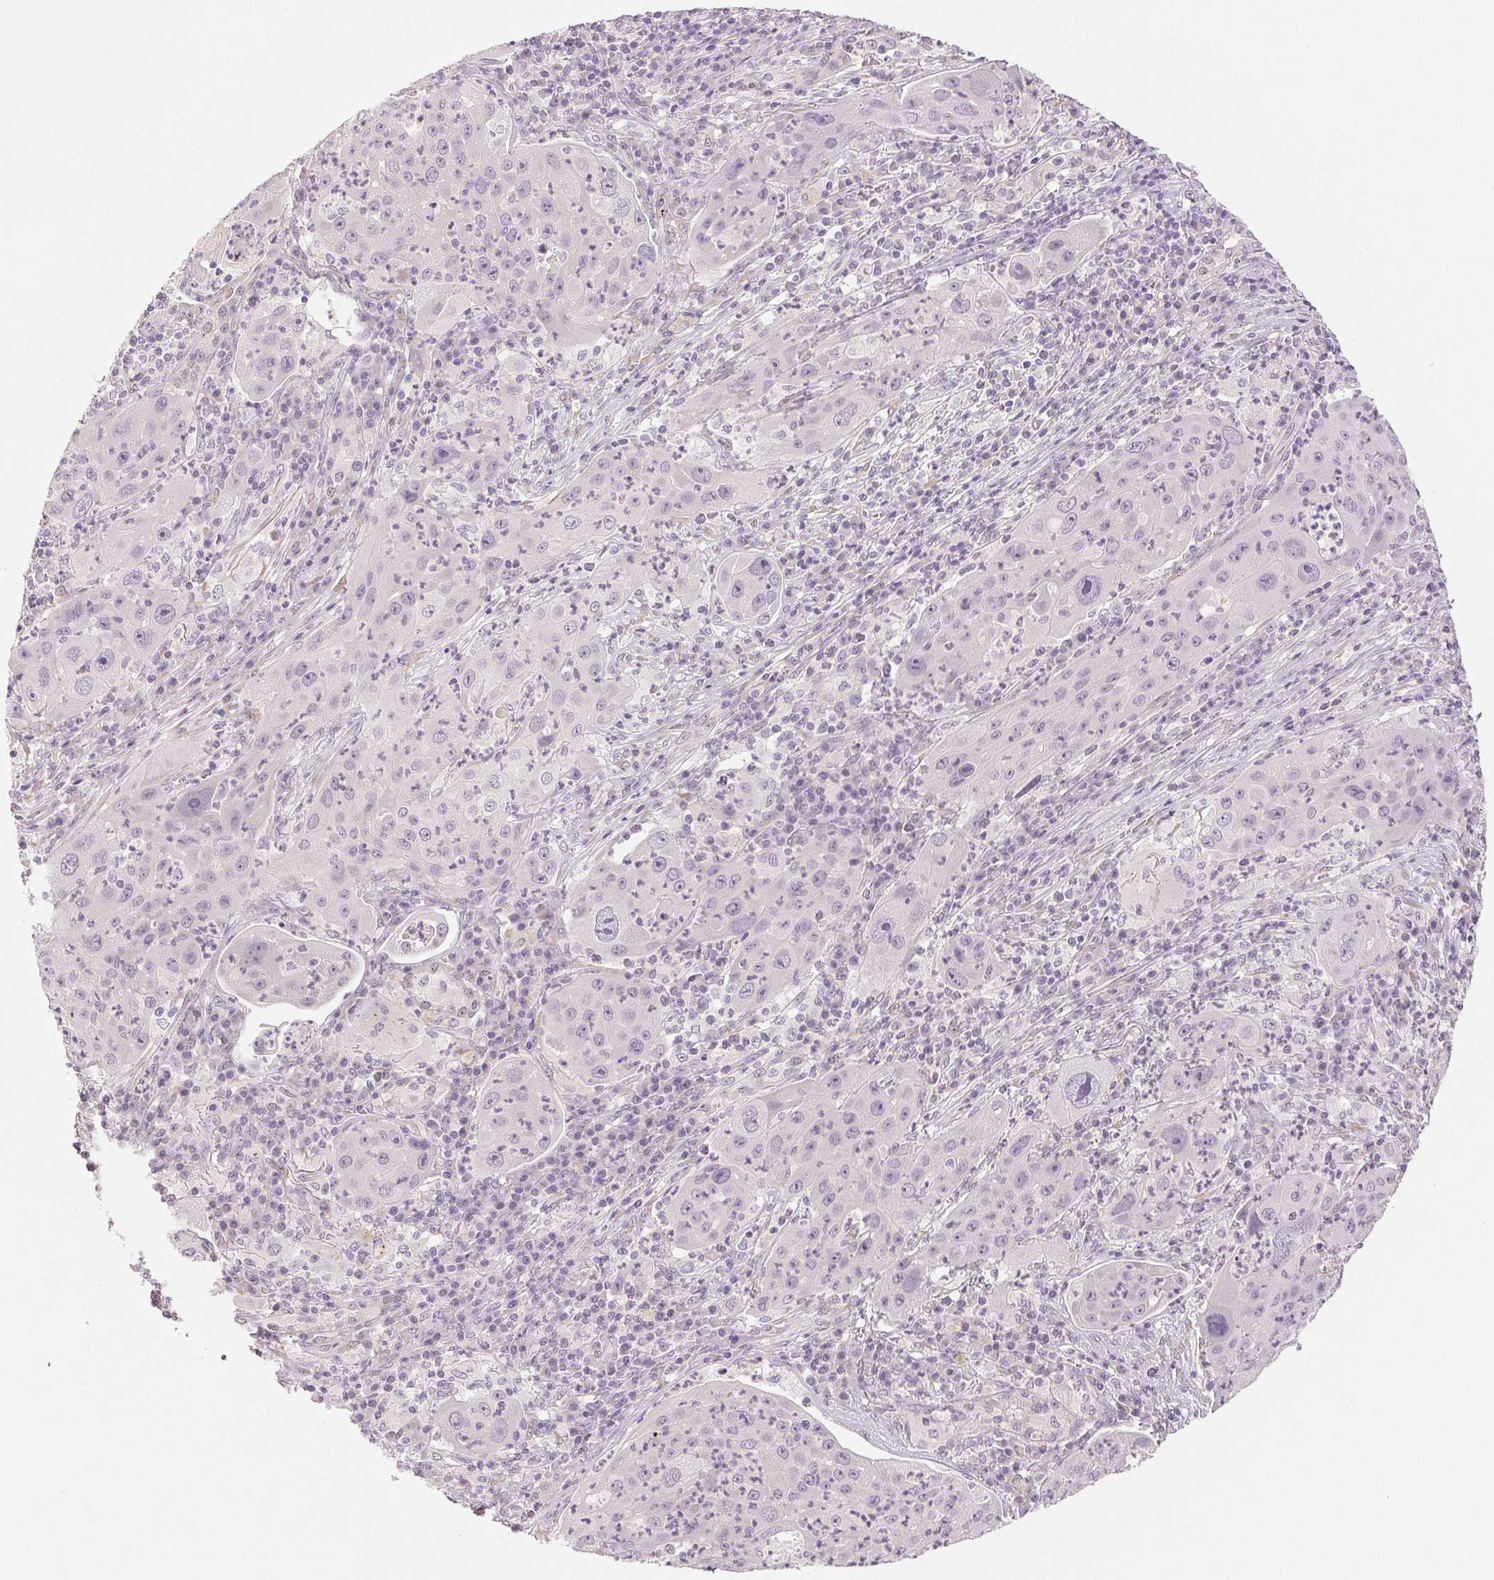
{"staining": {"intensity": "negative", "quantity": "none", "location": "none"}, "tissue": "lung cancer", "cell_type": "Tumor cells", "image_type": "cancer", "snomed": [{"axis": "morphology", "description": "Squamous cell carcinoma, NOS"}, {"axis": "topography", "description": "Lung"}], "caption": "DAB immunohistochemical staining of human lung cancer demonstrates no significant positivity in tumor cells.", "gene": "MAP1LC3A", "patient": {"sex": "female", "age": 59}}